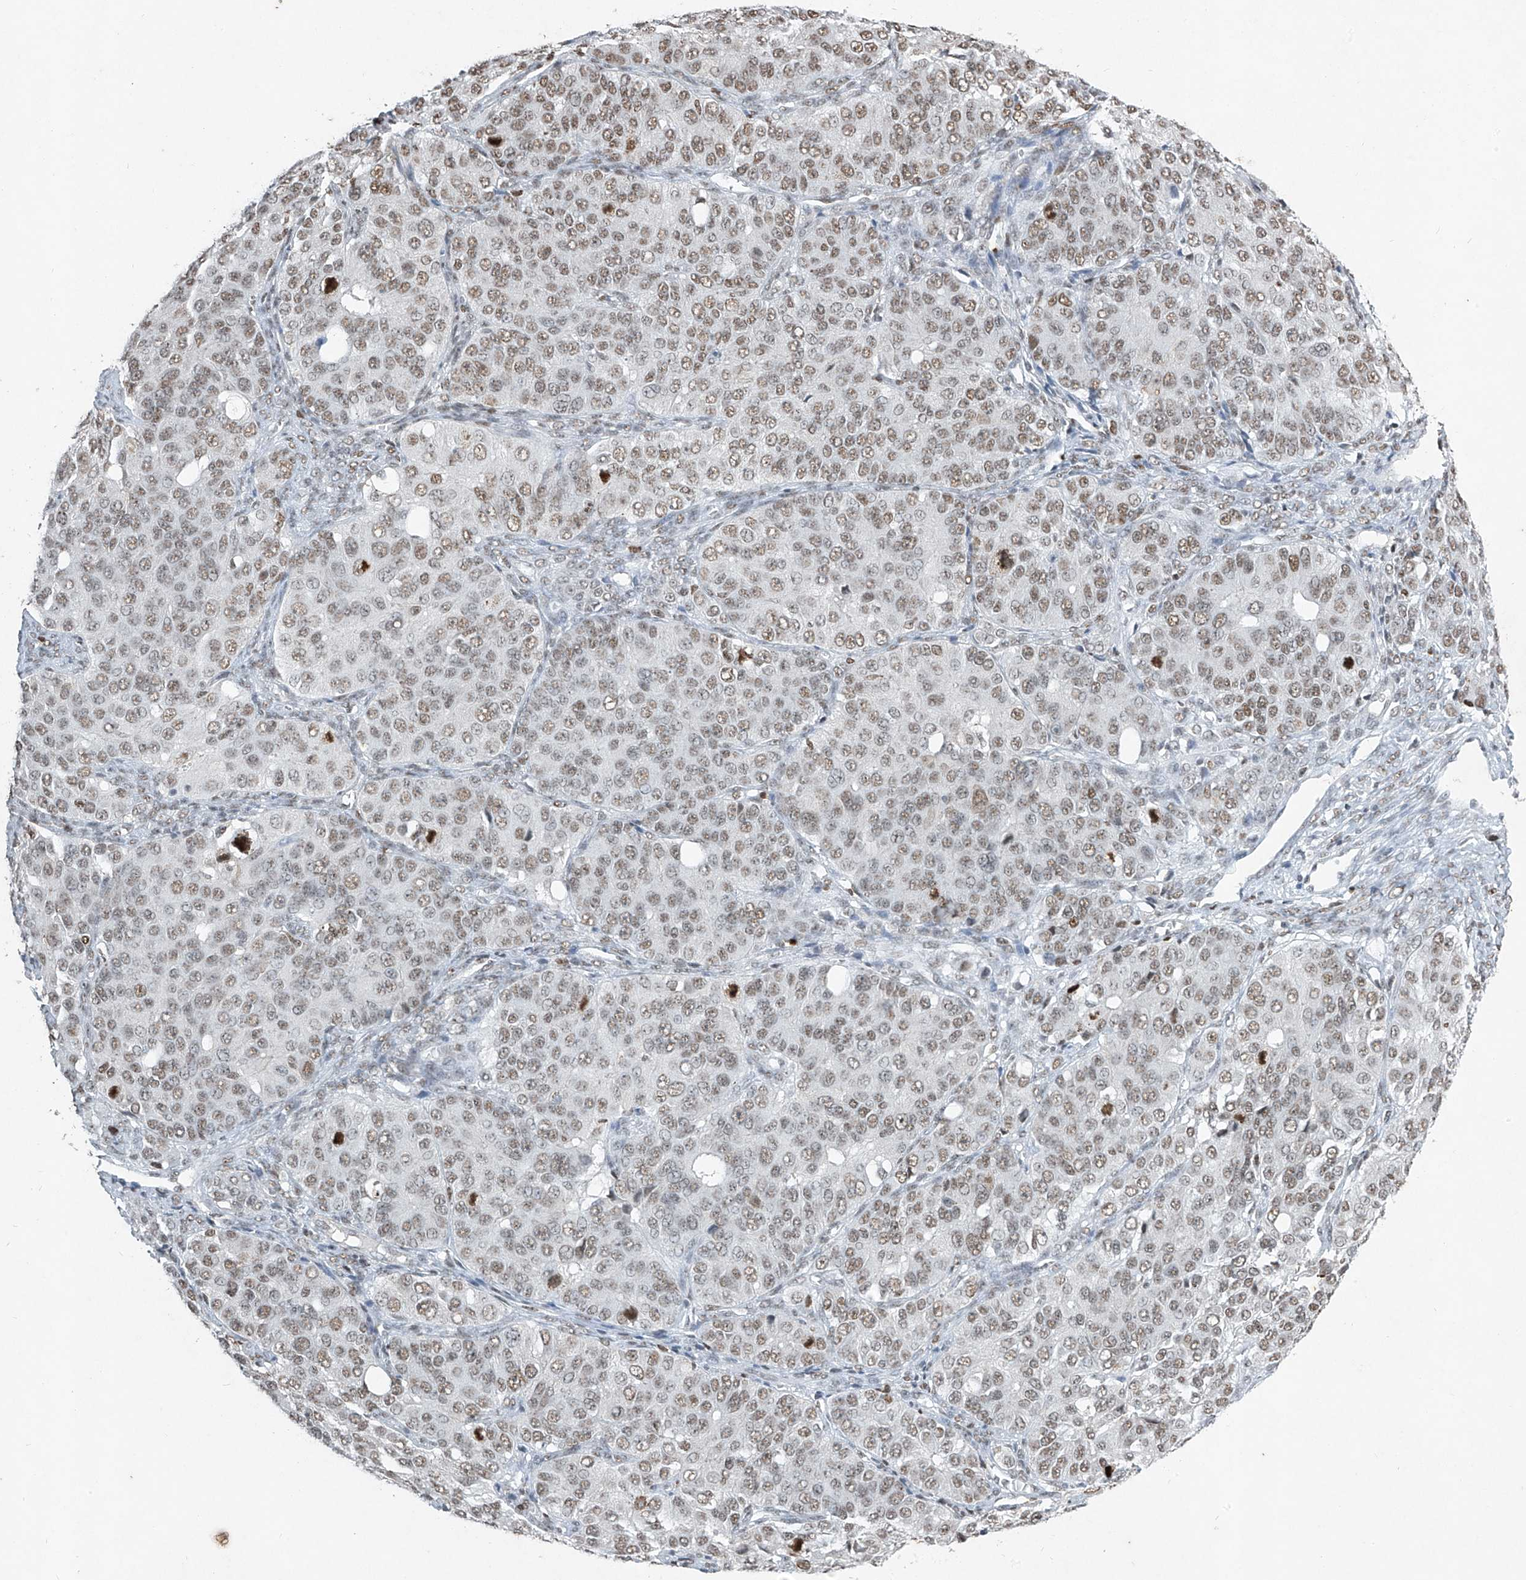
{"staining": {"intensity": "weak", "quantity": ">75%", "location": "nuclear"}, "tissue": "ovarian cancer", "cell_type": "Tumor cells", "image_type": "cancer", "snomed": [{"axis": "morphology", "description": "Carcinoma, endometroid"}, {"axis": "topography", "description": "Ovary"}], "caption": "The histopathology image reveals a brown stain indicating the presence of a protein in the nuclear of tumor cells in ovarian cancer. (DAB = brown stain, brightfield microscopy at high magnification).", "gene": "TFEC", "patient": {"sex": "female", "age": 51}}